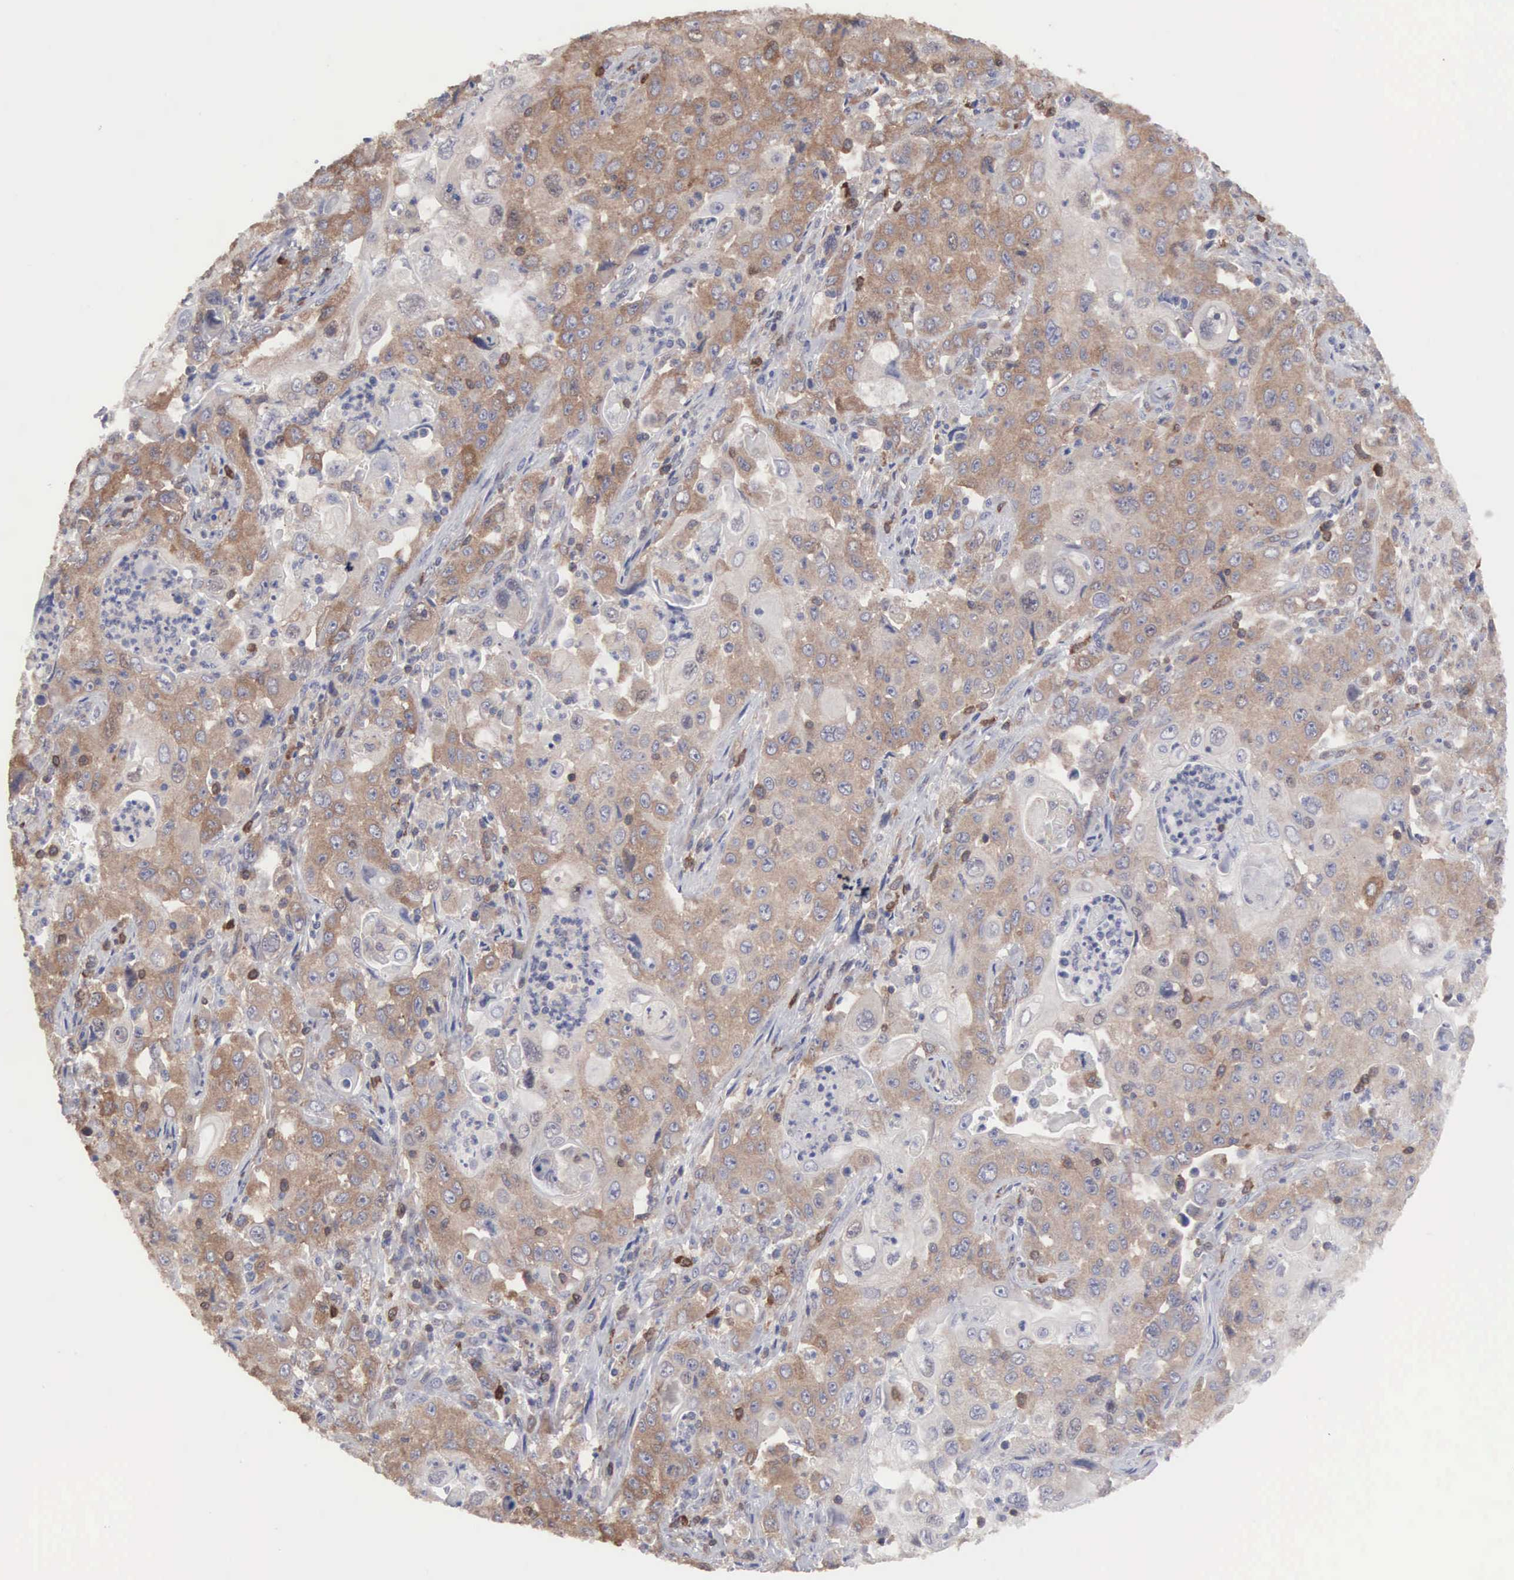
{"staining": {"intensity": "moderate", "quantity": ">75%", "location": "cytoplasmic/membranous"}, "tissue": "pancreatic cancer", "cell_type": "Tumor cells", "image_type": "cancer", "snomed": [{"axis": "morphology", "description": "Adenocarcinoma, NOS"}, {"axis": "topography", "description": "Pancreas"}], "caption": "Immunohistochemical staining of adenocarcinoma (pancreatic) reveals medium levels of moderate cytoplasmic/membranous expression in approximately >75% of tumor cells.", "gene": "MTHFD1", "patient": {"sex": "male", "age": 70}}